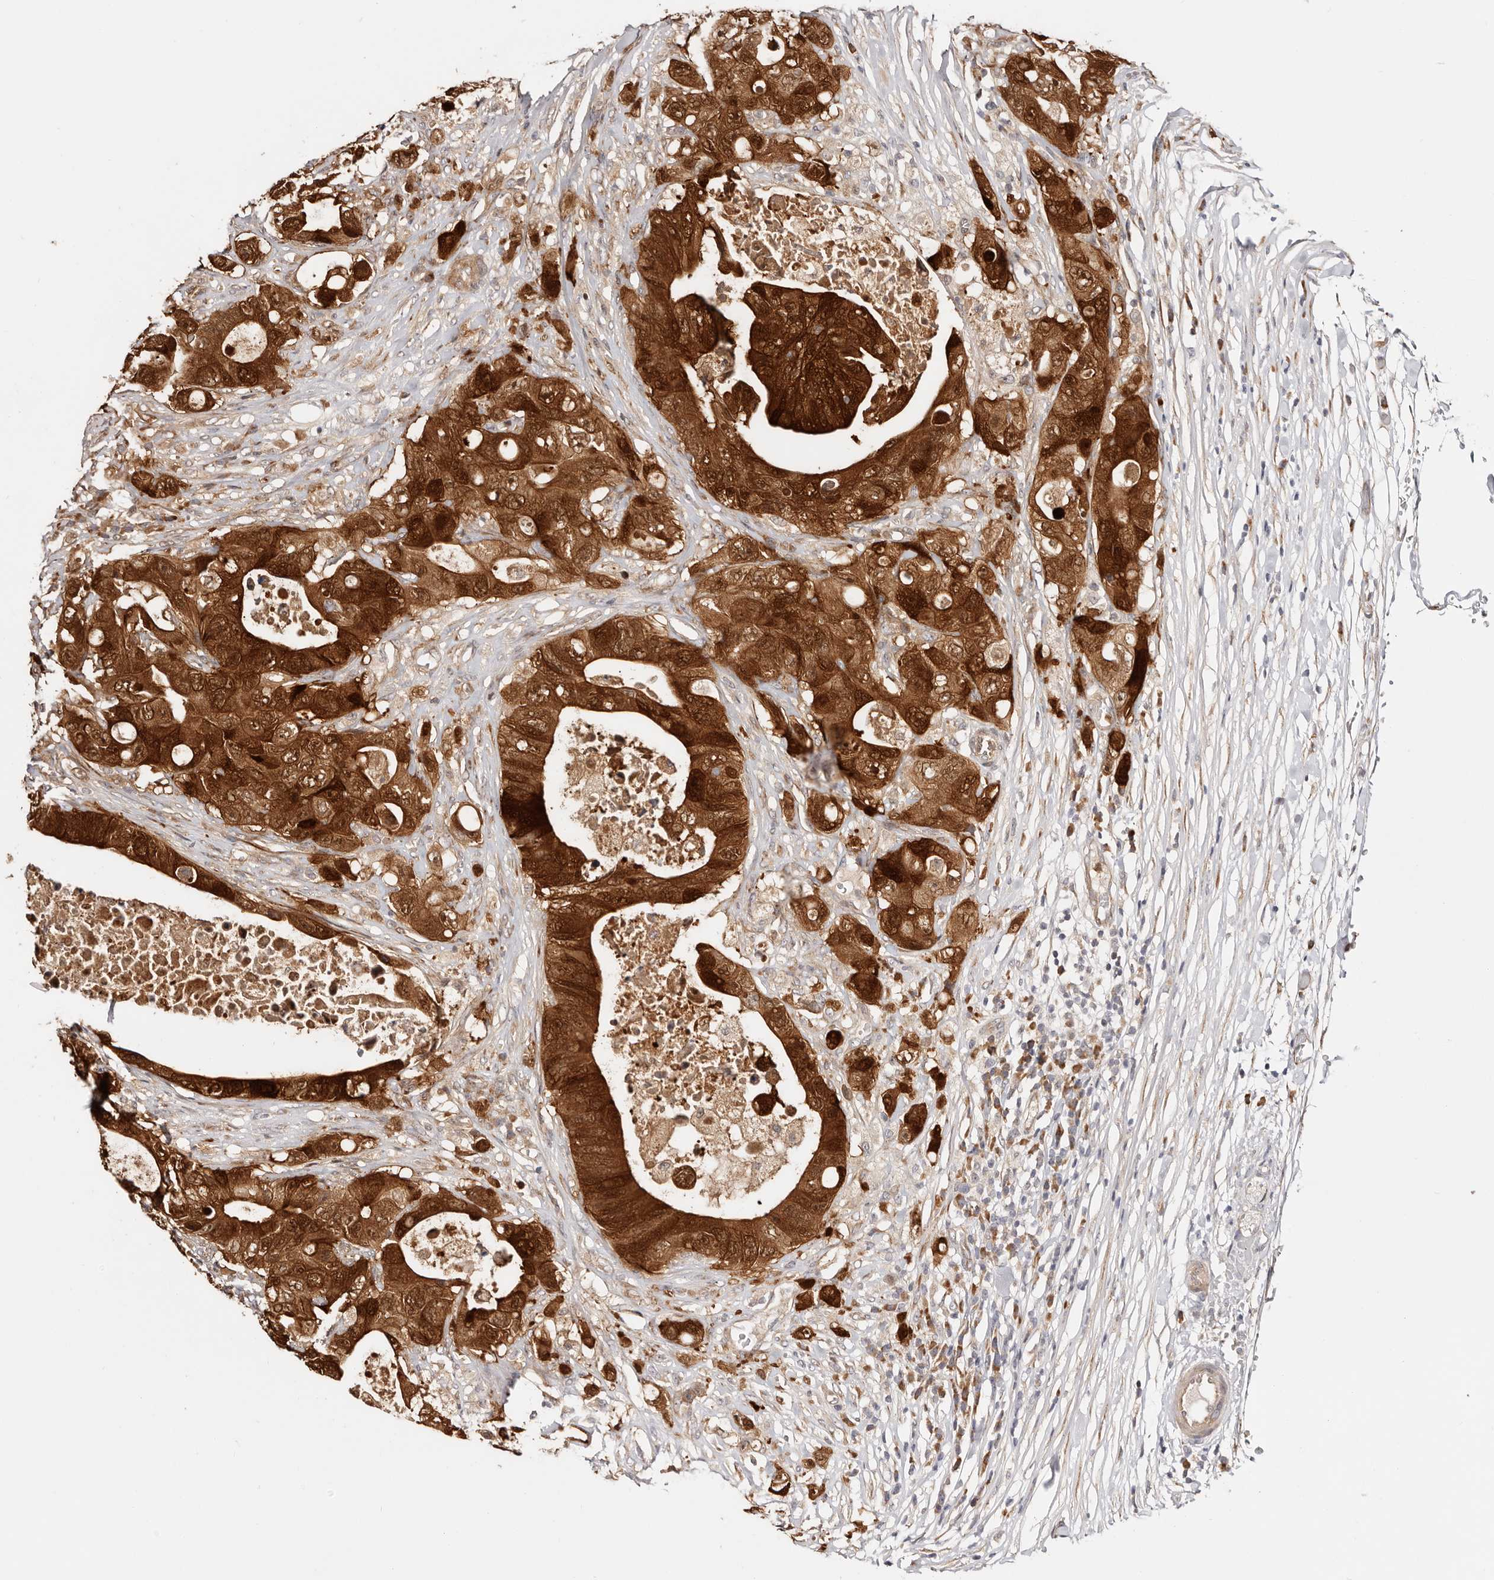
{"staining": {"intensity": "strong", "quantity": ">75%", "location": "cytoplasmic/membranous,nuclear"}, "tissue": "colorectal cancer", "cell_type": "Tumor cells", "image_type": "cancer", "snomed": [{"axis": "morphology", "description": "Adenocarcinoma, NOS"}, {"axis": "topography", "description": "Colon"}], "caption": "This image demonstrates immunohistochemistry staining of human adenocarcinoma (colorectal), with high strong cytoplasmic/membranous and nuclear positivity in approximately >75% of tumor cells.", "gene": "BCL2L15", "patient": {"sex": "female", "age": 46}}